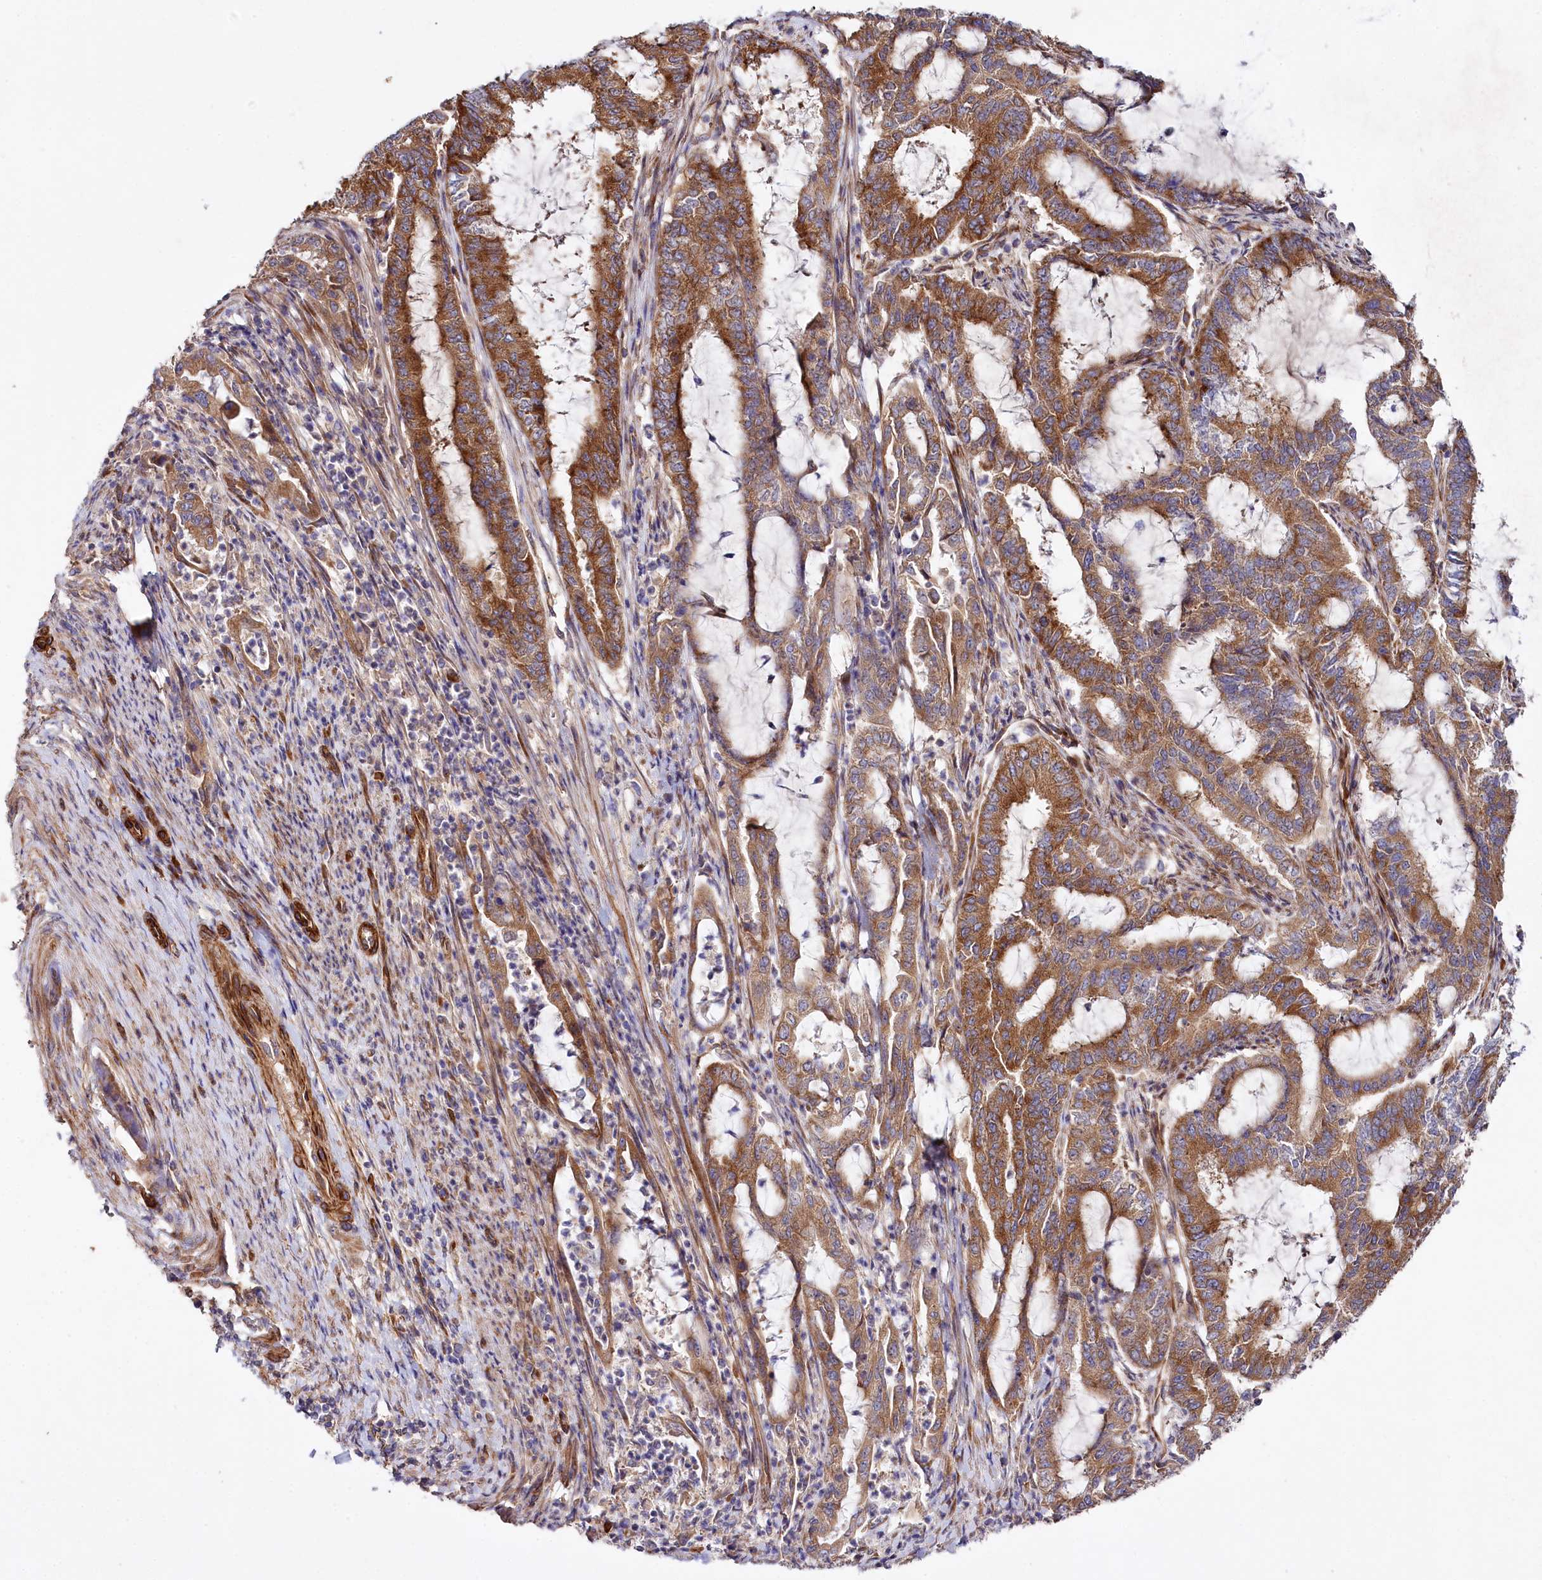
{"staining": {"intensity": "moderate", "quantity": ">75%", "location": "cytoplasmic/membranous"}, "tissue": "endometrial cancer", "cell_type": "Tumor cells", "image_type": "cancer", "snomed": [{"axis": "morphology", "description": "Adenocarcinoma, NOS"}, {"axis": "topography", "description": "Endometrium"}], "caption": "Human endometrial cancer stained with a brown dye demonstrates moderate cytoplasmic/membranous positive expression in about >75% of tumor cells.", "gene": "SPATS2", "patient": {"sex": "female", "age": 51}}